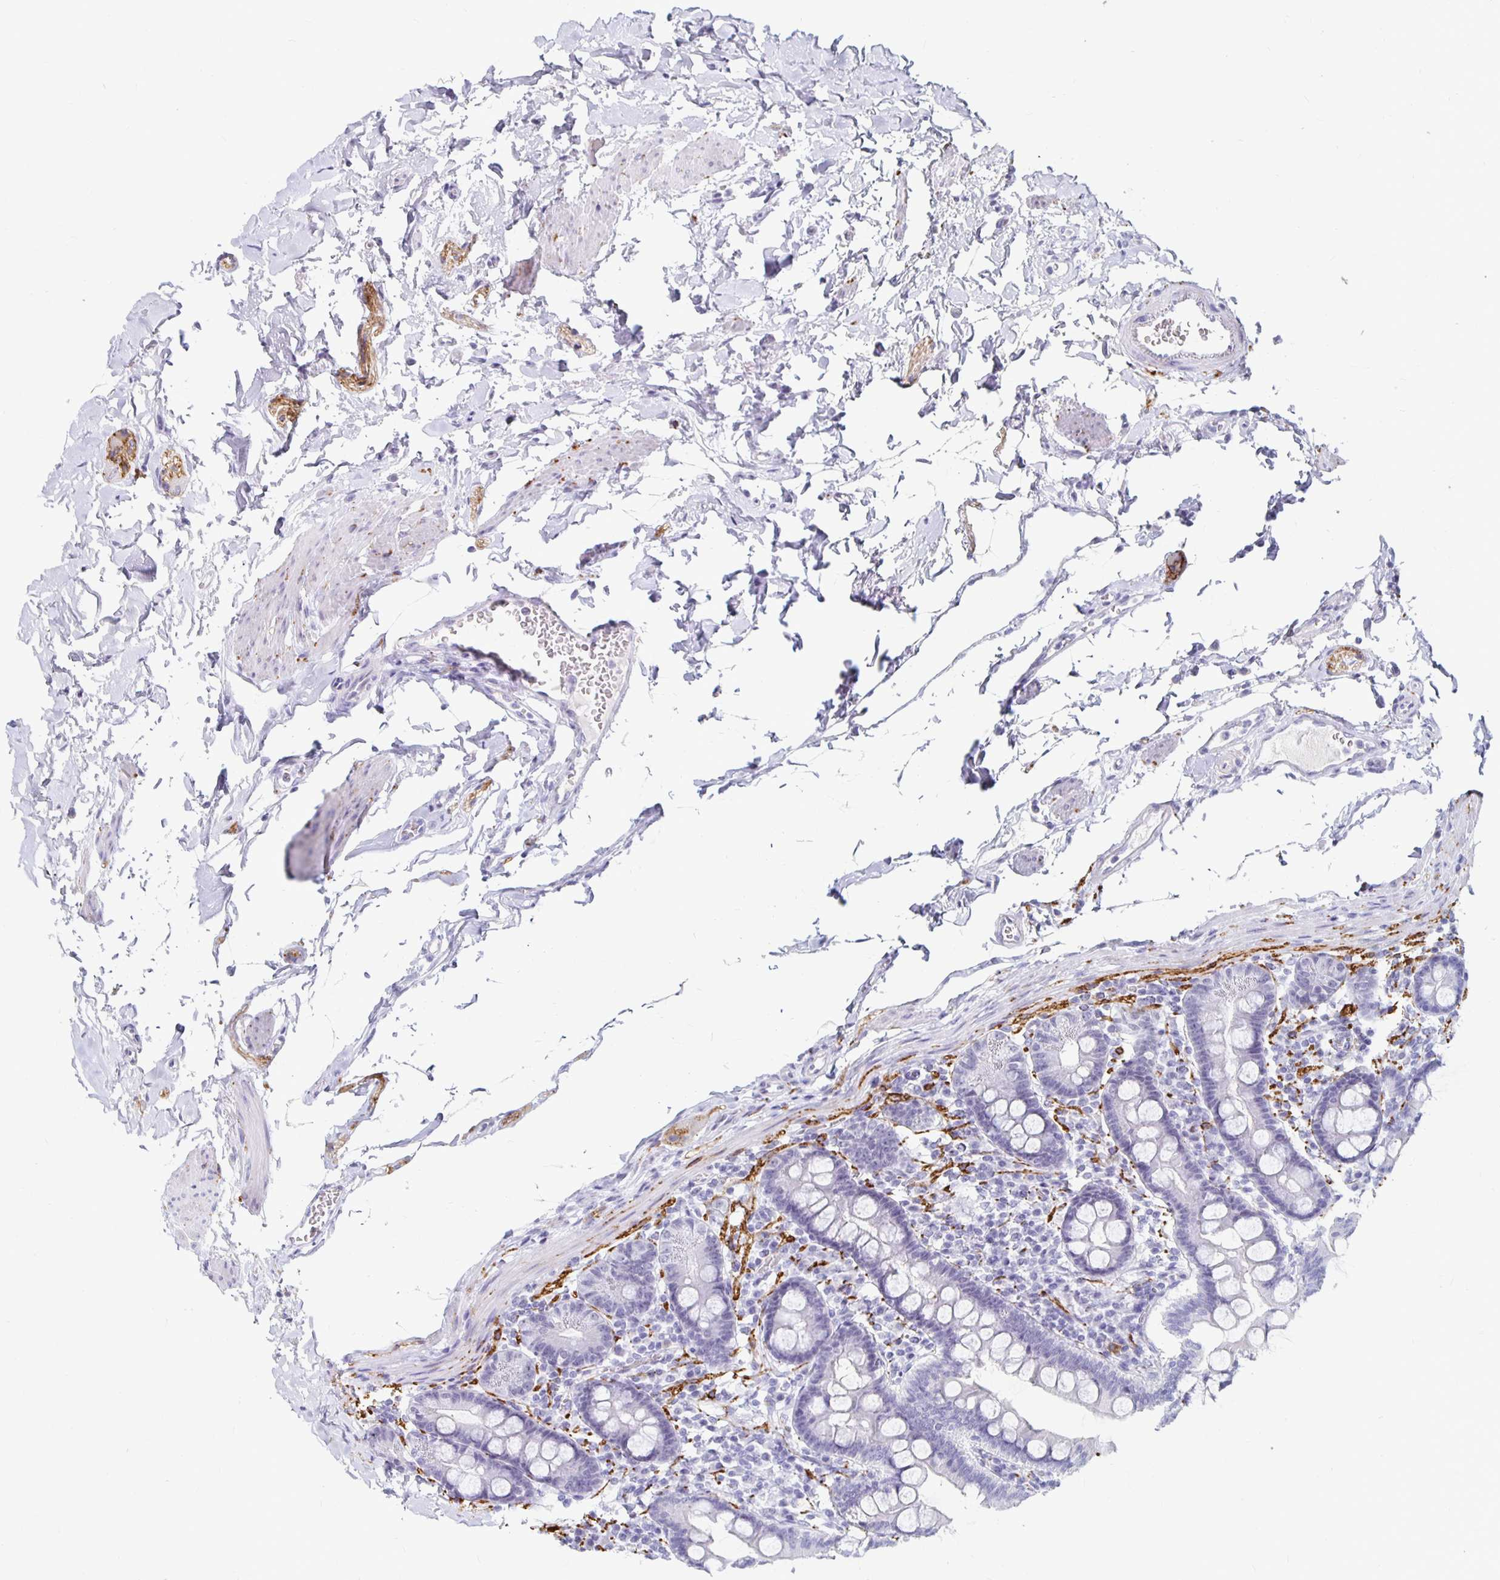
{"staining": {"intensity": "negative", "quantity": "none", "location": "none"}, "tissue": "duodenum", "cell_type": "Glandular cells", "image_type": "normal", "snomed": [{"axis": "morphology", "description": "Normal tissue, NOS"}, {"axis": "topography", "description": "Pancreas"}, {"axis": "topography", "description": "Duodenum"}], "caption": "The IHC micrograph has no significant positivity in glandular cells of duodenum.", "gene": "KCNQ2", "patient": {"sex": "male", "age": 59}}